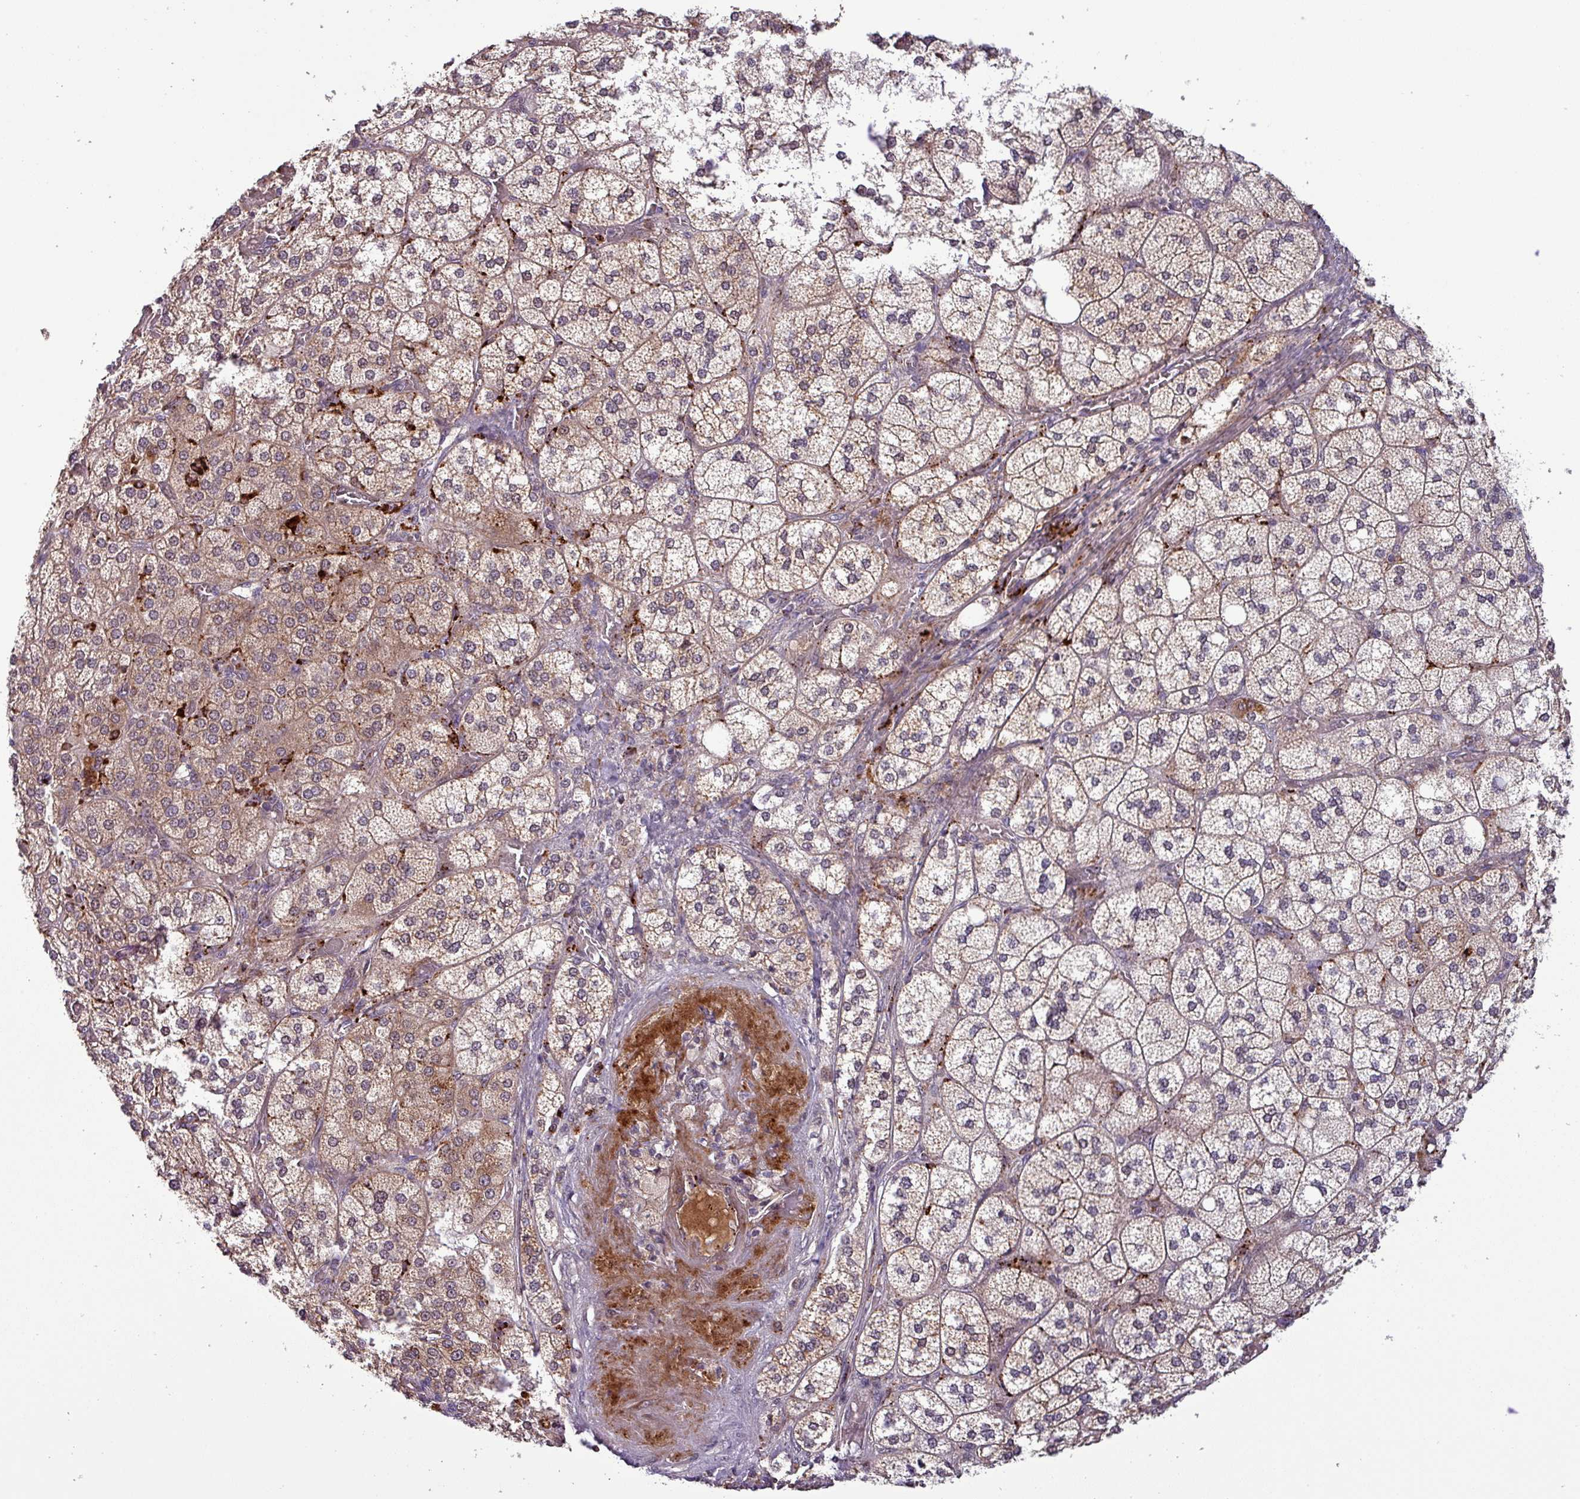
{"staining": {"intensity": "strong", "quantity": "25%-75%", "location": "cytoplasmic/membranous,nuclear"}, "tissue": "adrenal gland", "cell_type": "Glandular cells", "image_type": "normal", "snomed": [{"axis": "morphology", "description": "Normal tissue, NOS"}, {"axis": "topography", "description": "Adrenal gland"}], "caption": "Protein expression by IHC shows strong cytoplasmic/membranous,nuclear expression in about 25%-75% of glandular cells in normal adrenal gland. (brown staining indicates protein expression, while blue staining denotes nuclei).", "gene": "PUS1", "patient": {"sex": "male", "age": 61}}